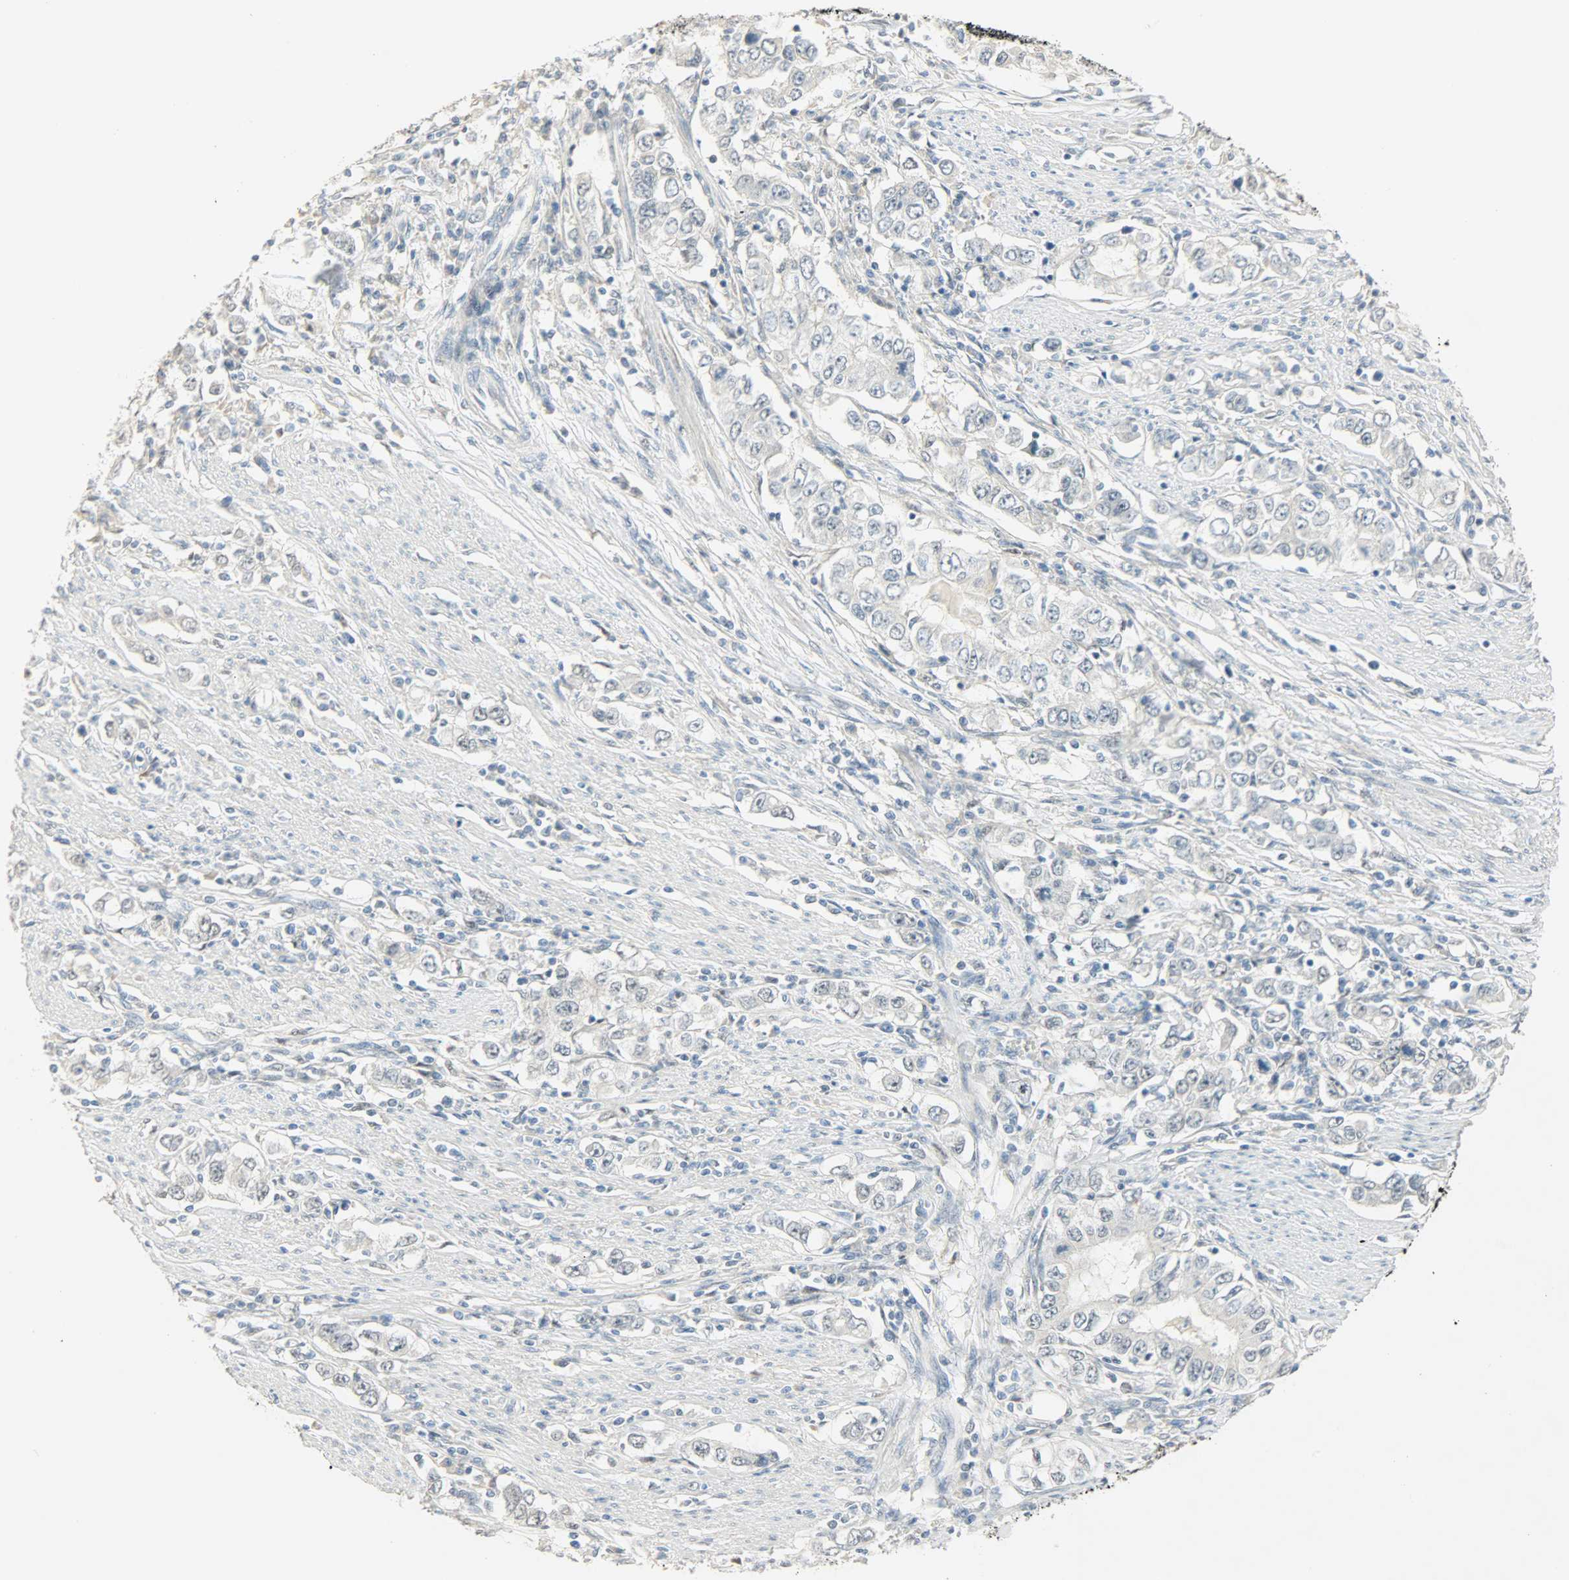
{"staining": {"intensity": "negative", "quantity": "none", "location": "none"}, "tissue": "stomach cancer", "cell_type": "Tumor cells", "image_type": "cancer", "snomed": [{"axis": "morphology", "description": "Adenocarcinoma, NOS"}, {"axis": "topography", "description": "Stomach, lower"}], "caption": "IHC micrograph of neoplastic tissue: stomach cancer stained with DAB reveals no significant protein expression in tumor cells.", "gene": "PPARG", "patient": {"sex": "female", "age": 72}}